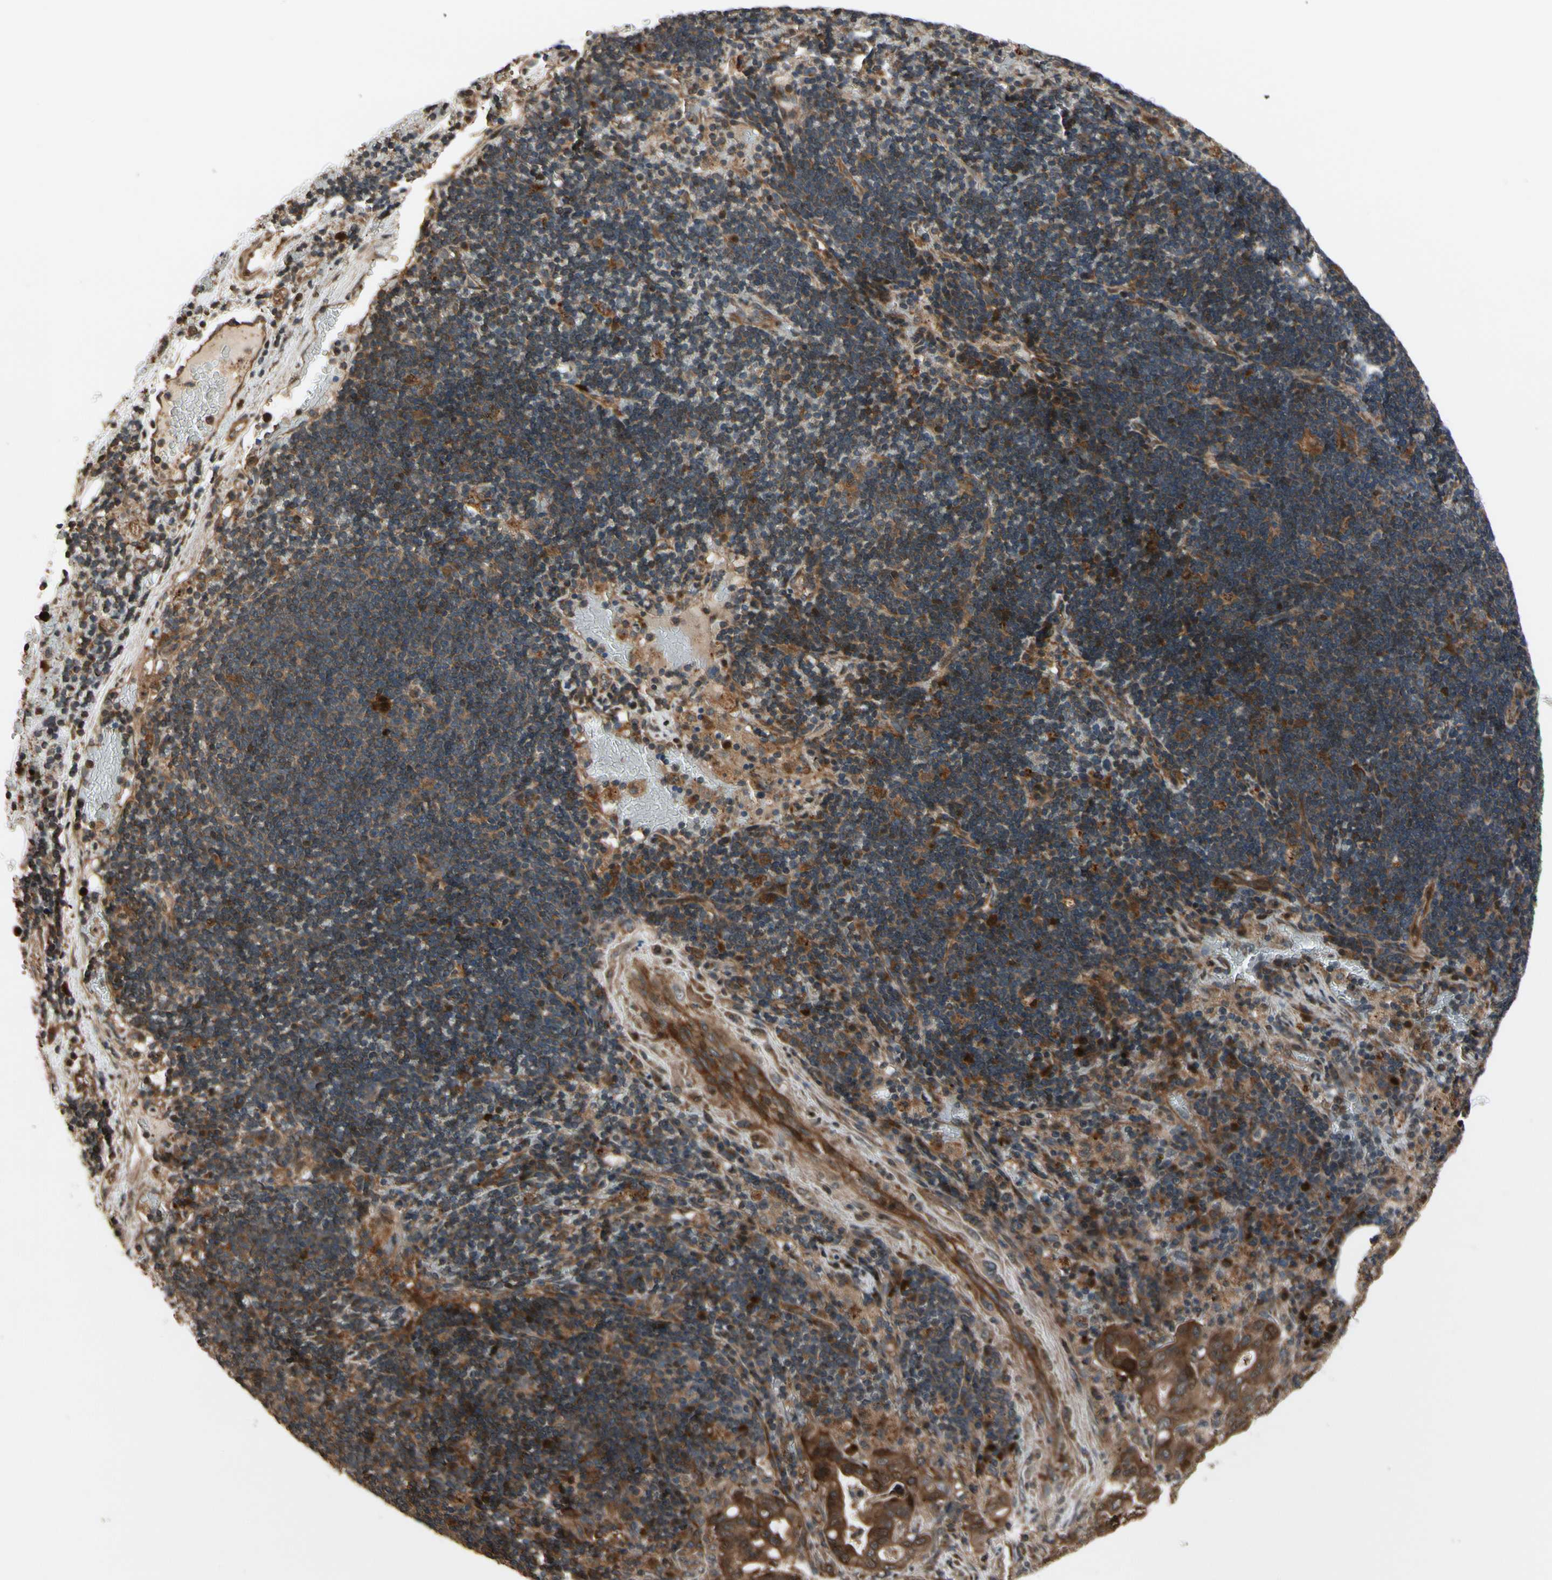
{"staining": {"intensity": "strong", "quantity": ">75%", "location": "cytoplasmic/membranous"}, "tissue": "liver cancer", "cell_type": "Tumor cells", "image_type": "cancer", "snomed": [{"axis": "morphology", "description": "Cholangiocarcinoma"}, {"axis": "topography", "description": "Liver"}], "caption": "A histopathology image of human liver cancer stained for a protein exhibits strong cytoplasmic/membranous brown staining in tumor cells.", "gene": "CSF1R", "patient": {"sex": "female", "age": 68}}